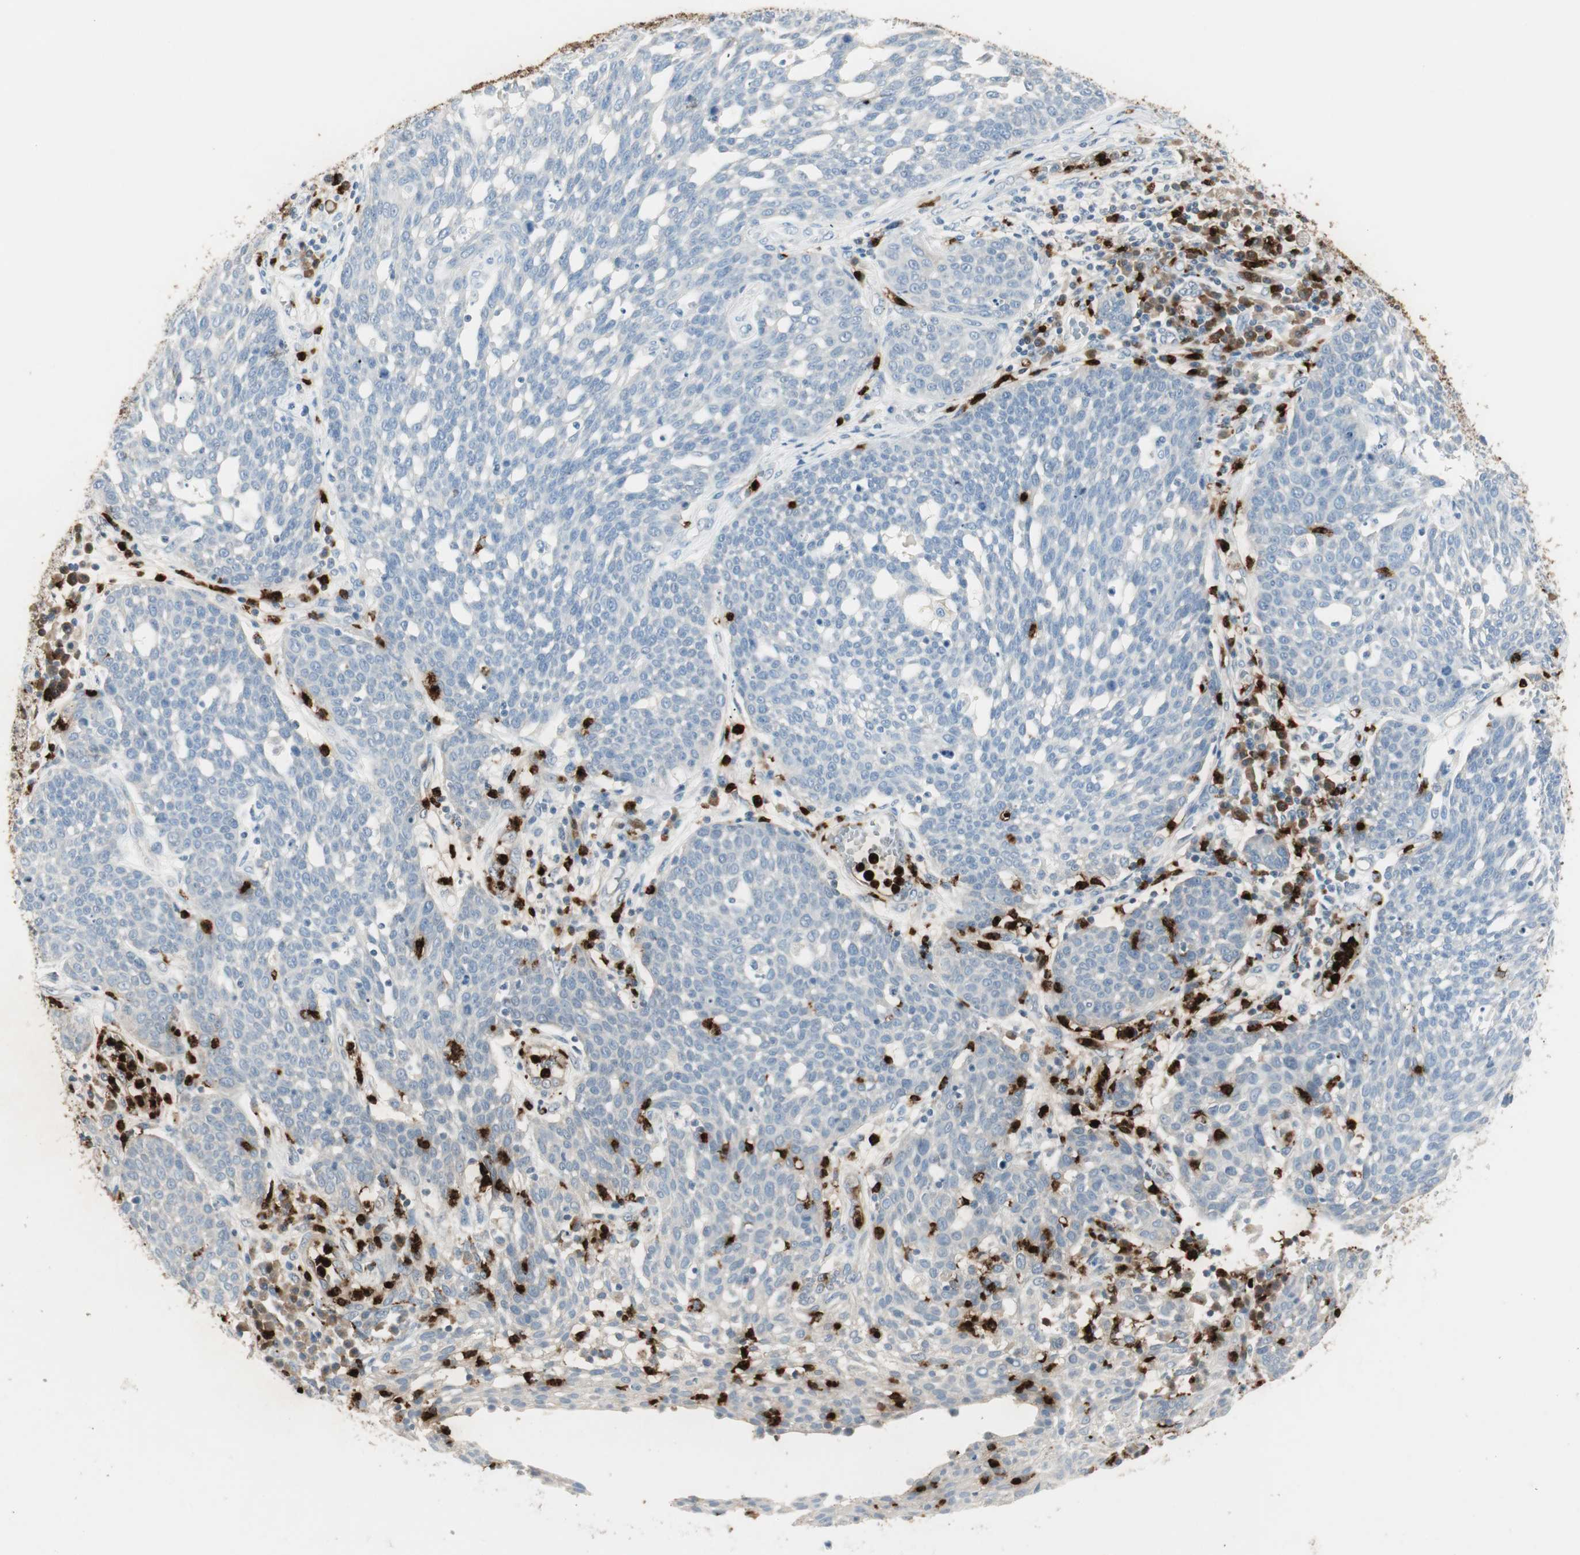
{"staining": {"intensity": "negative", "quantity": "none", "location": "none"}, "tissue": "cervical cancer", "cell_type": "Tumor cells", "image_type": "cancer", "snomed": [{"axis": "morphology", "description": "Squamous cell carcinoma, NOS"}, {"axis": "topography", "description": "Cervix"}], "caption": "This is a histopathology image of IHC staining of cervical cancer (squamous cell carcinoma), which shows no positivity in tumor cells.", "gene": "PRTN3", "patient": {"sex": "female", "age": 34}}